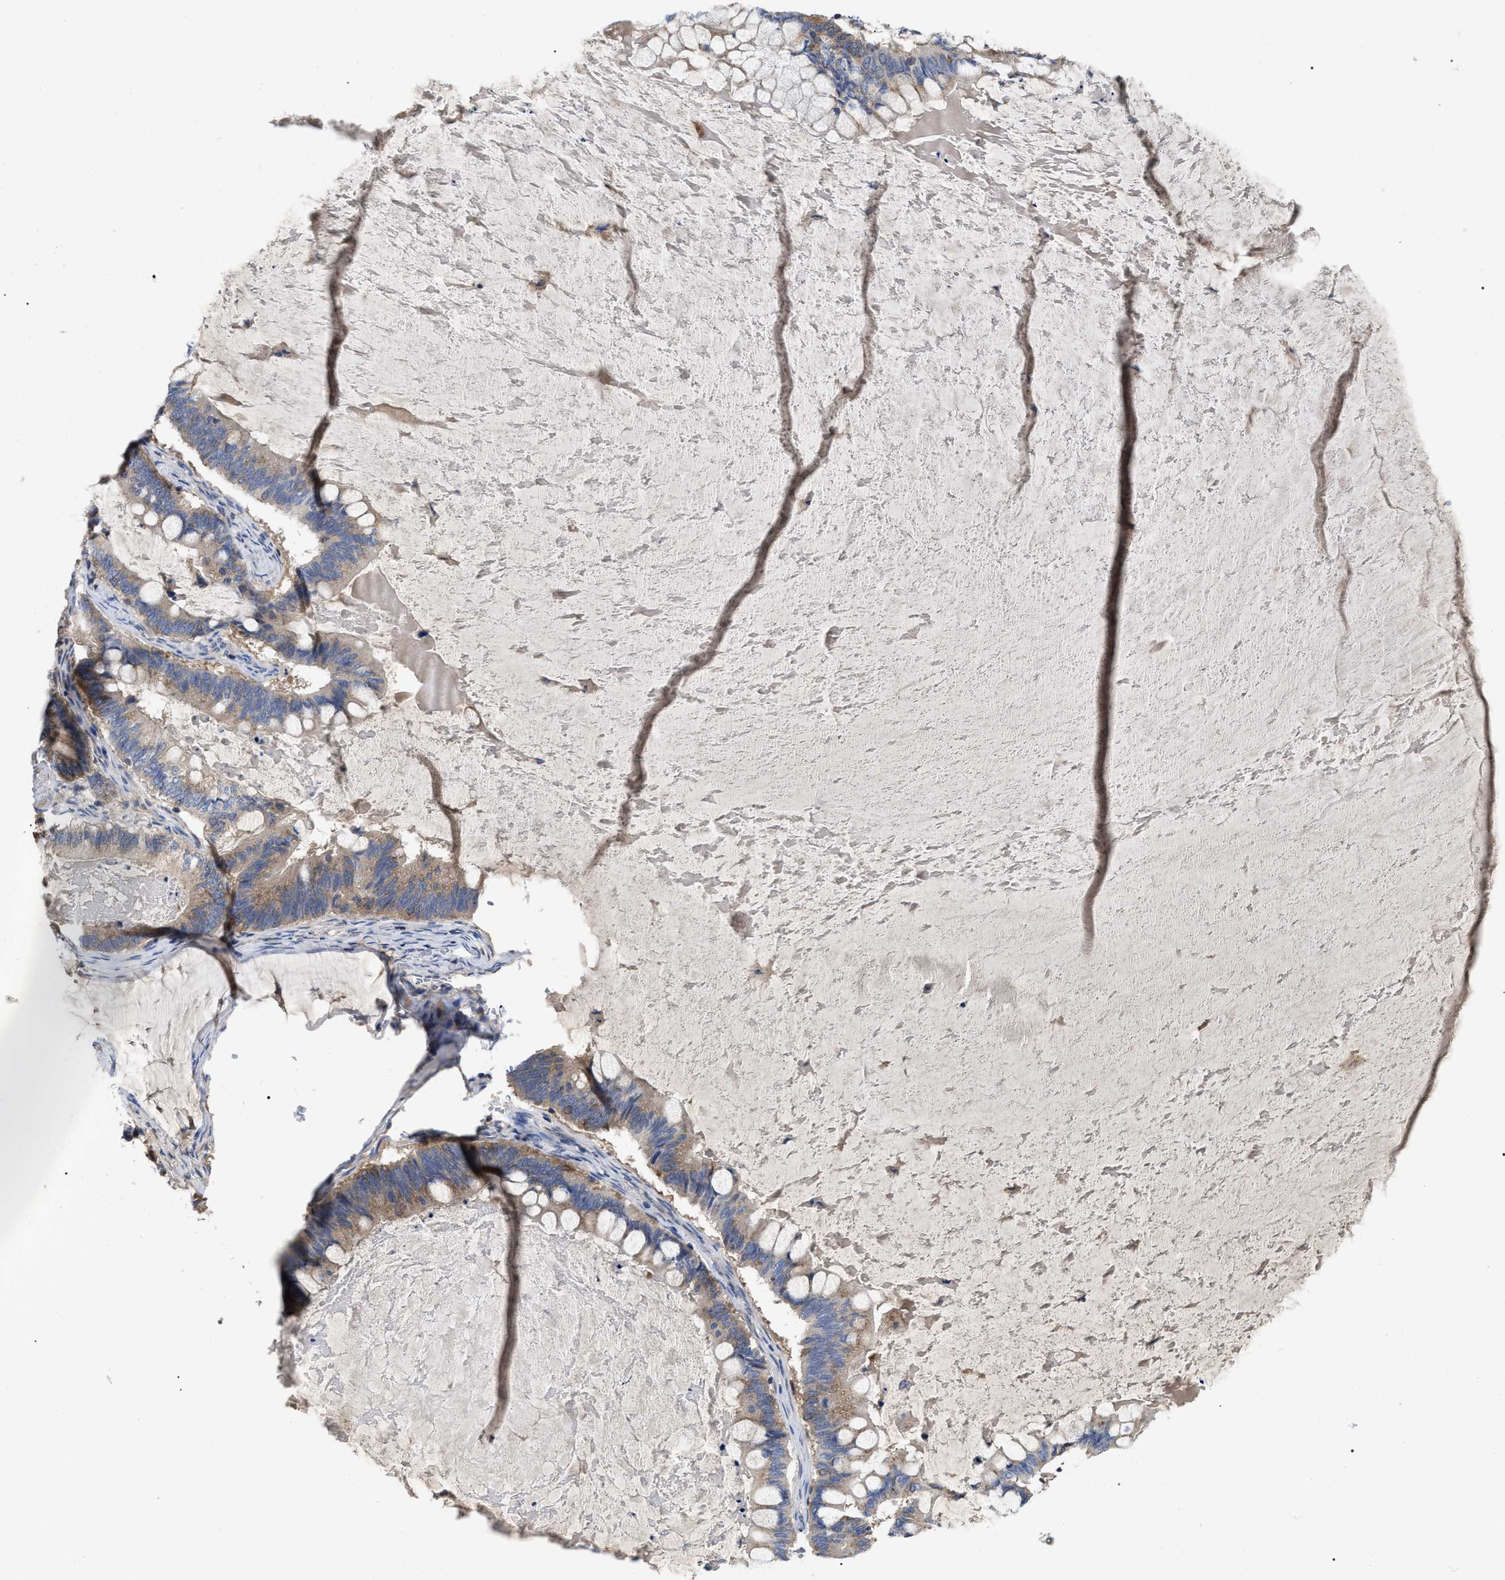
{"staining": {"intensity": "weak", "quantity": ">75%", "location": "cytoplasmic/membranous"}, "tissue": "ovarian cancer", "cell_type": "Tumor cells", "image_type": "cancer", "snomed": [{"axis": "morphology", "description": "Cystadenocarcinoma, mucinous, NOS"}, {"axis": "topography", "description": "Ovary"}], "caption": "IHC of ovarian cancer exhibits low levels of weak cytoplasmic/membranous positivity in approximately >75% of tumor cells. (Stains: DAB in brown, nuclei in blue, Microscopy: brightfield microscopy at high magnification).", "gene": "RAP1GDS1", "patient": {"sex": "female", "age": 61}}